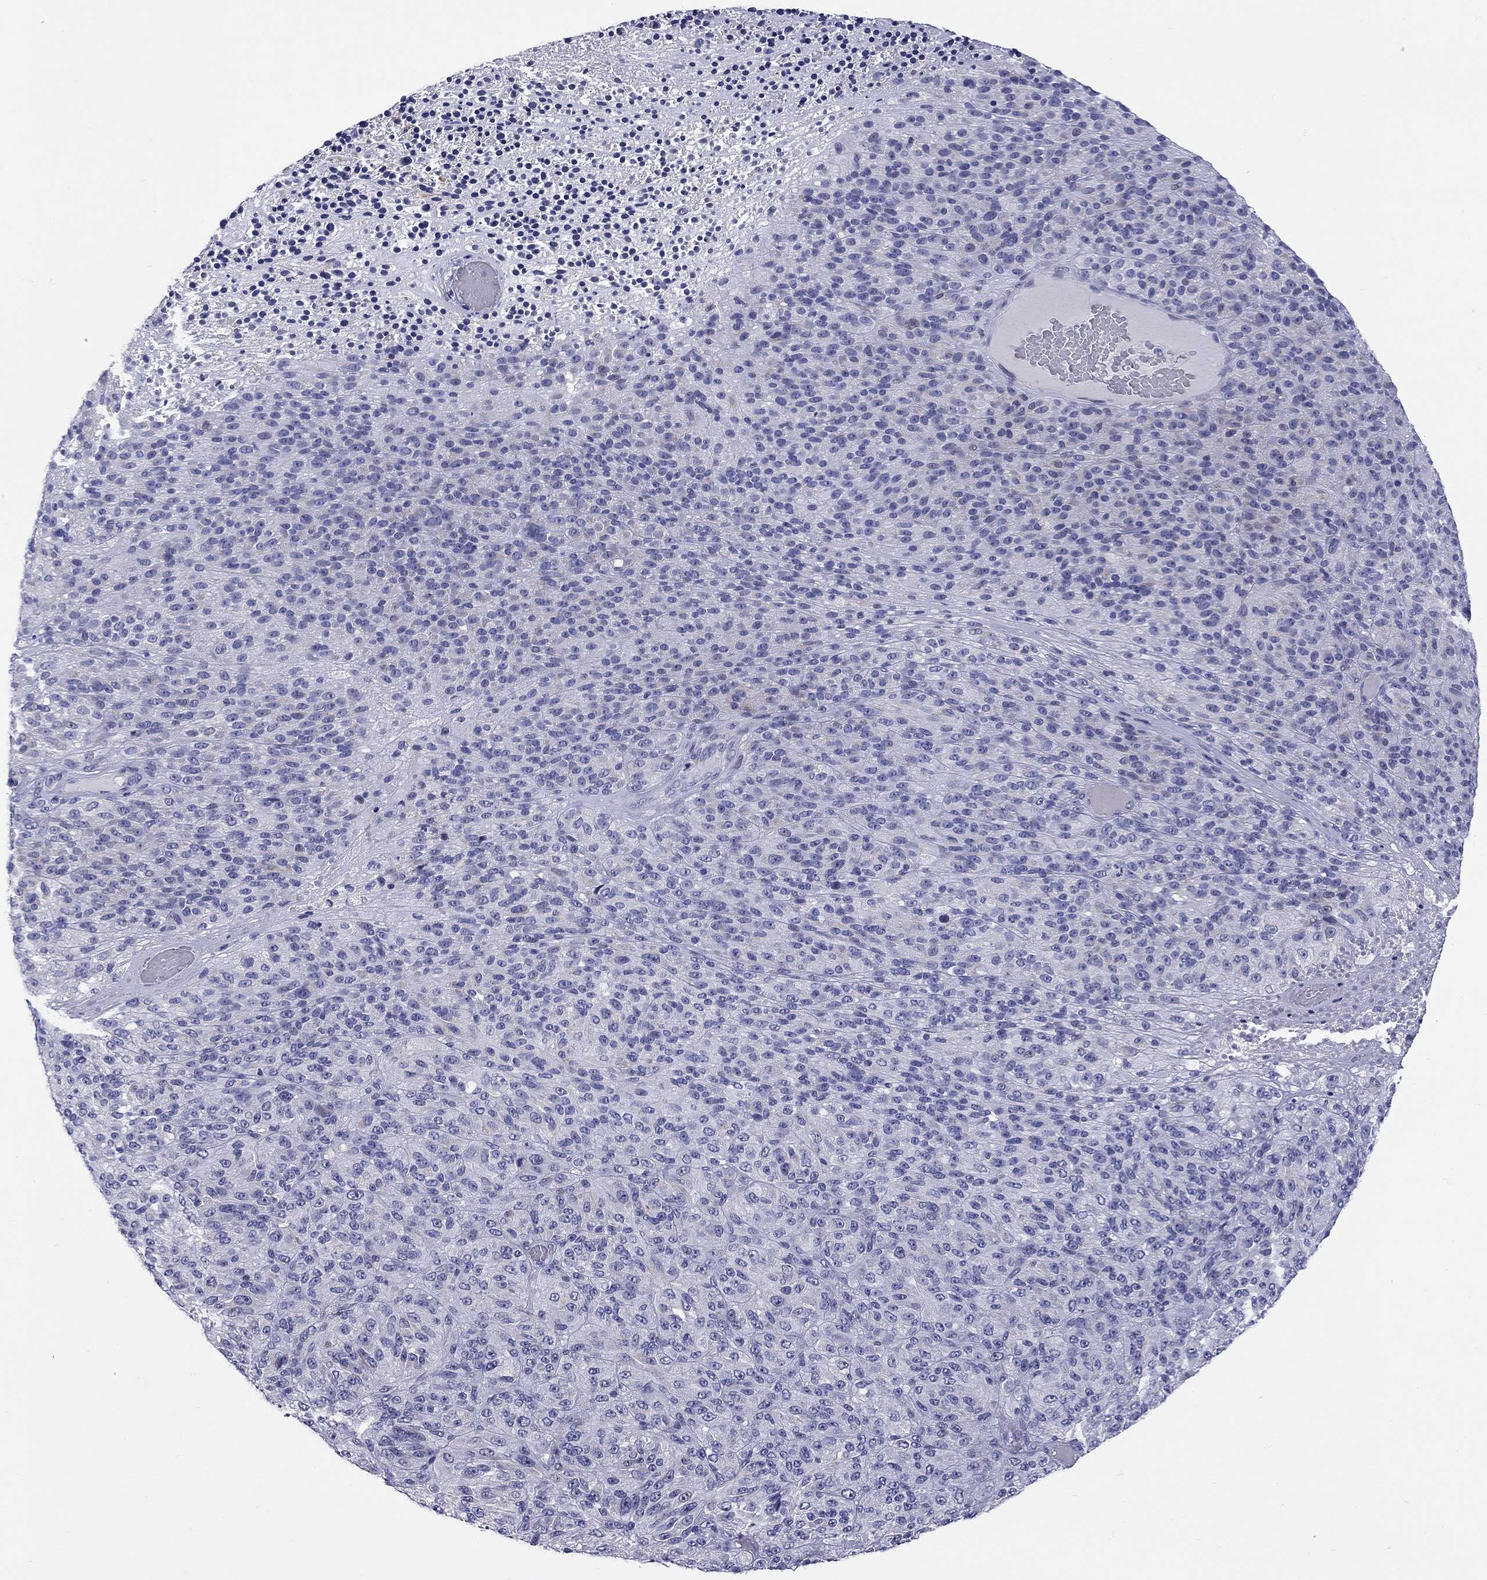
{"staining": {"intensity": "negative", "quantity": "none", "location": "none"}, "tissue": "melanoma", "cell_type": "Tumor cells", "image_type": "cancer", "snomed": [{"axis": "morphology", "description": "Malignant melanoma, Metastatic site"}, {"axis": "topography", "description": "Brain"}], "caption": "Immunohistochemical staining of human malignant melanoma (metastatic site) displays no significant positivity in tumor cells.", "gene": "C8orf88", "patient": {"sex": "female", "age": 56}}